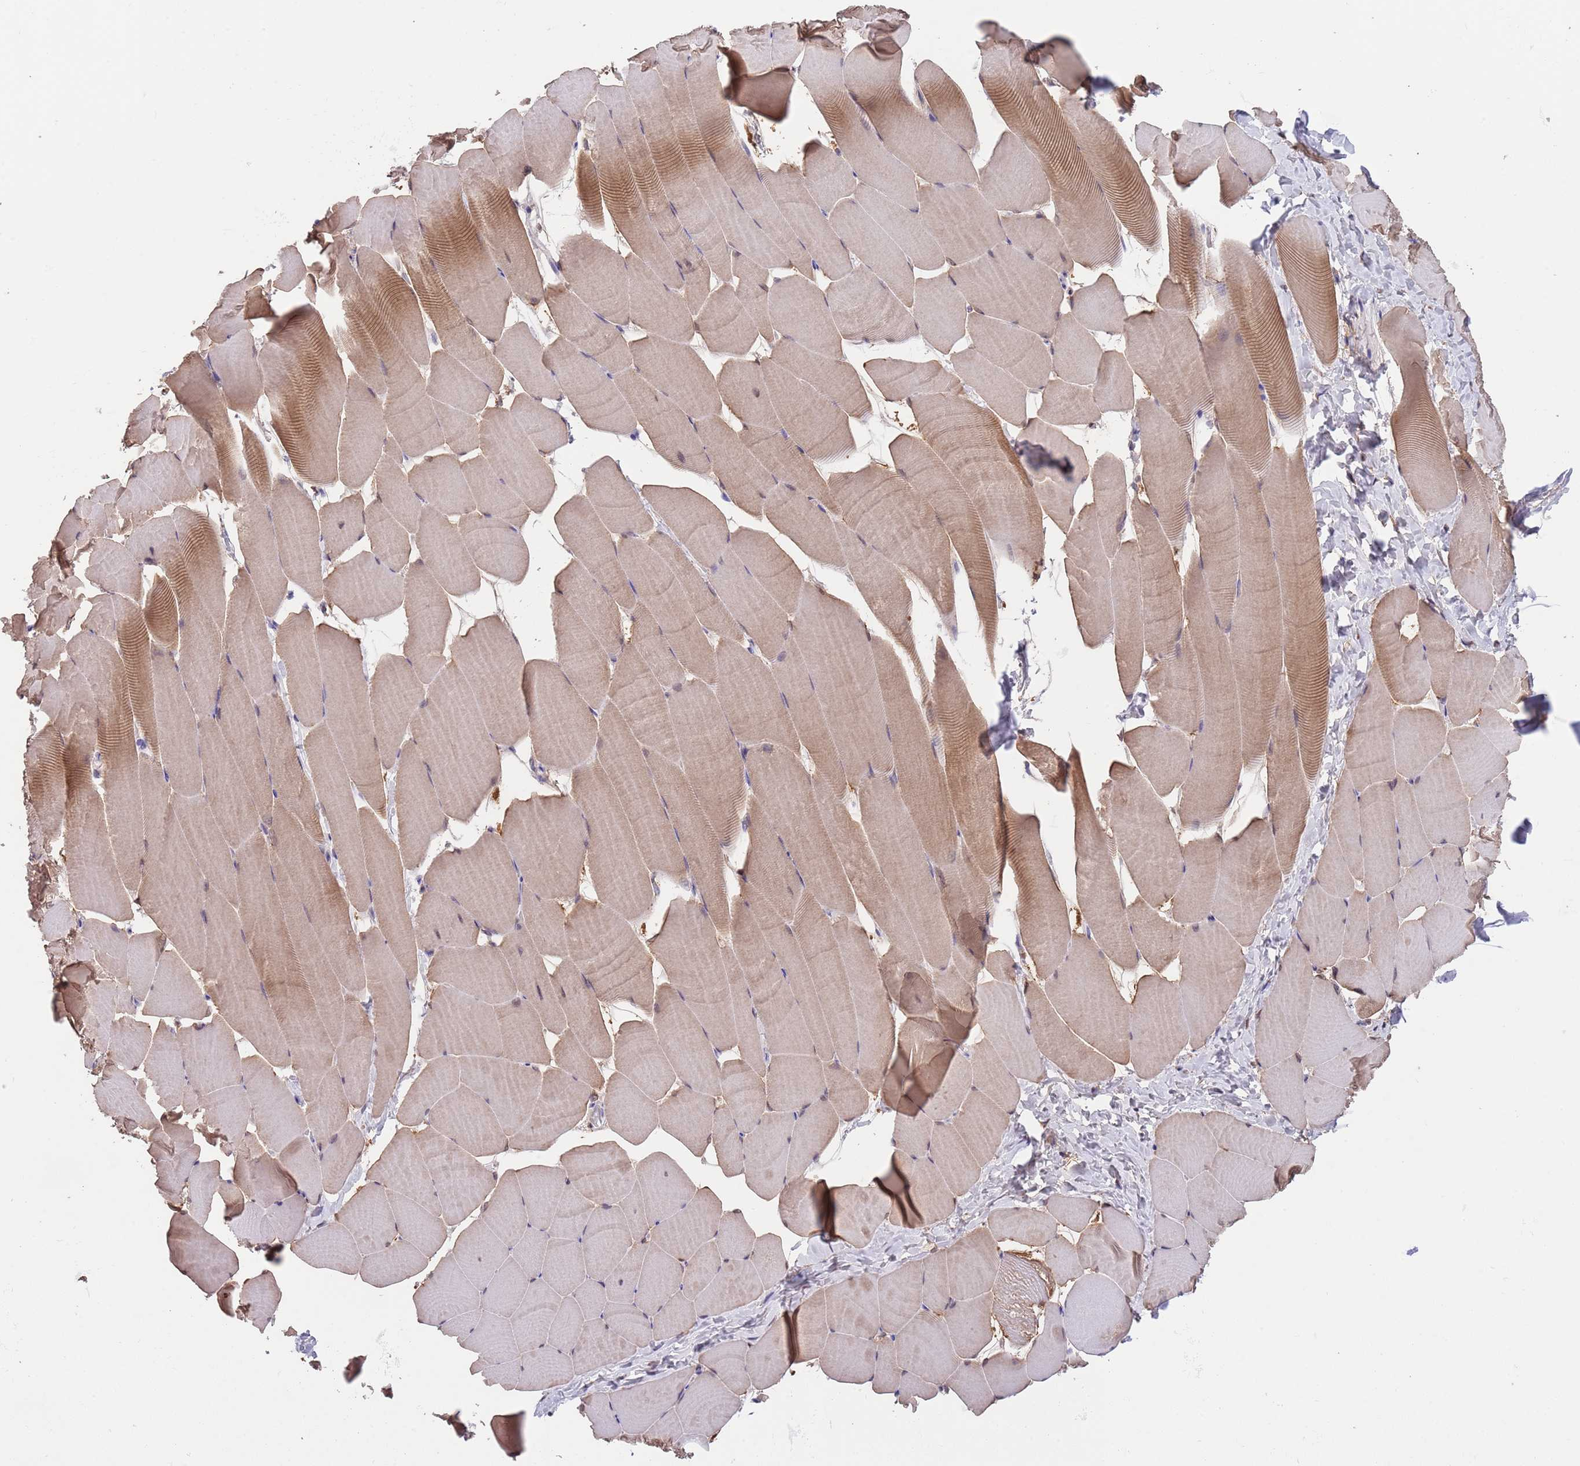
{"staining": {"intensity": "moderate", "quantity": "25%-75%", "location": "cytoplasmic/membranous,nuclear"}, "tissue": "skeletal muscle", "cell_type": "Myocytes", "image_type": "normal", "snomed": [{"axis": "morphology", "description": "Normal tissue, NOS"}, {"axis": "topography", "description": "Skeletal muscle"}], "caption": "Immunohistochemistry image of normal skeletal muscle: human skeletal muscle stained using immunohistochemistry (IHC) displays medium levels of moderate protein expression localized specifically in the cytoplasmic/membranous,nuclear of myocytes, appearing as a cytoplasmic/membranous,nuclear brown color.", "gene": "RNF169", "patient": {"sex": "male", "age": 25}}